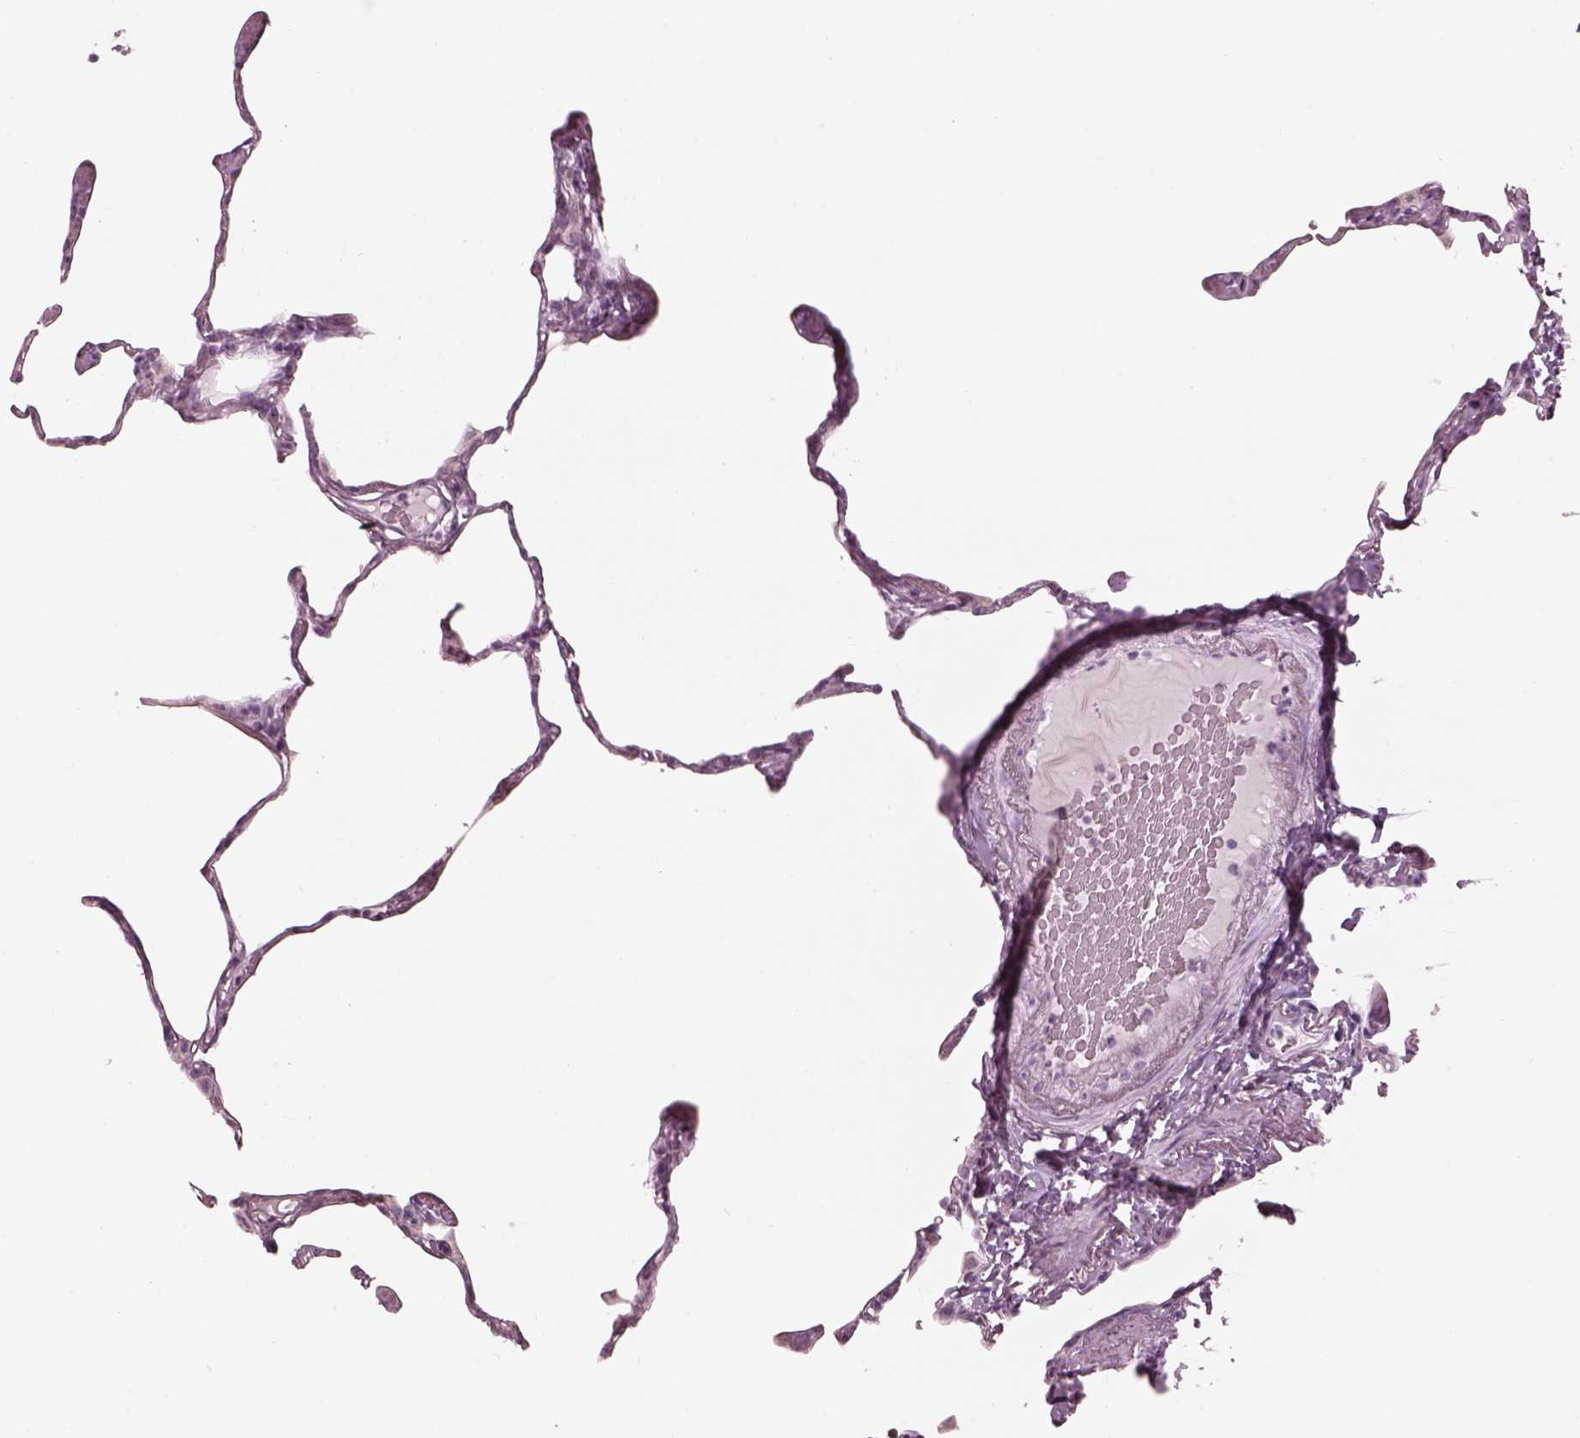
{"staining": {"intensity": "negative", "quantity": "none", "location": "none"}, "tissue": "lung", "cell_type": "Alveolar cells", "image_type": "normal", "snomed": [{"axis": "morphology", "description": "Normal tissue, NOS"}, {"axis": "topography", "description": "Lung"}], "caption": "Alveolar cells show no significant protein positivity in unremarkable lung.", "gene": "KRTAP24", "patient": {"sex": "male", "age": 65}}